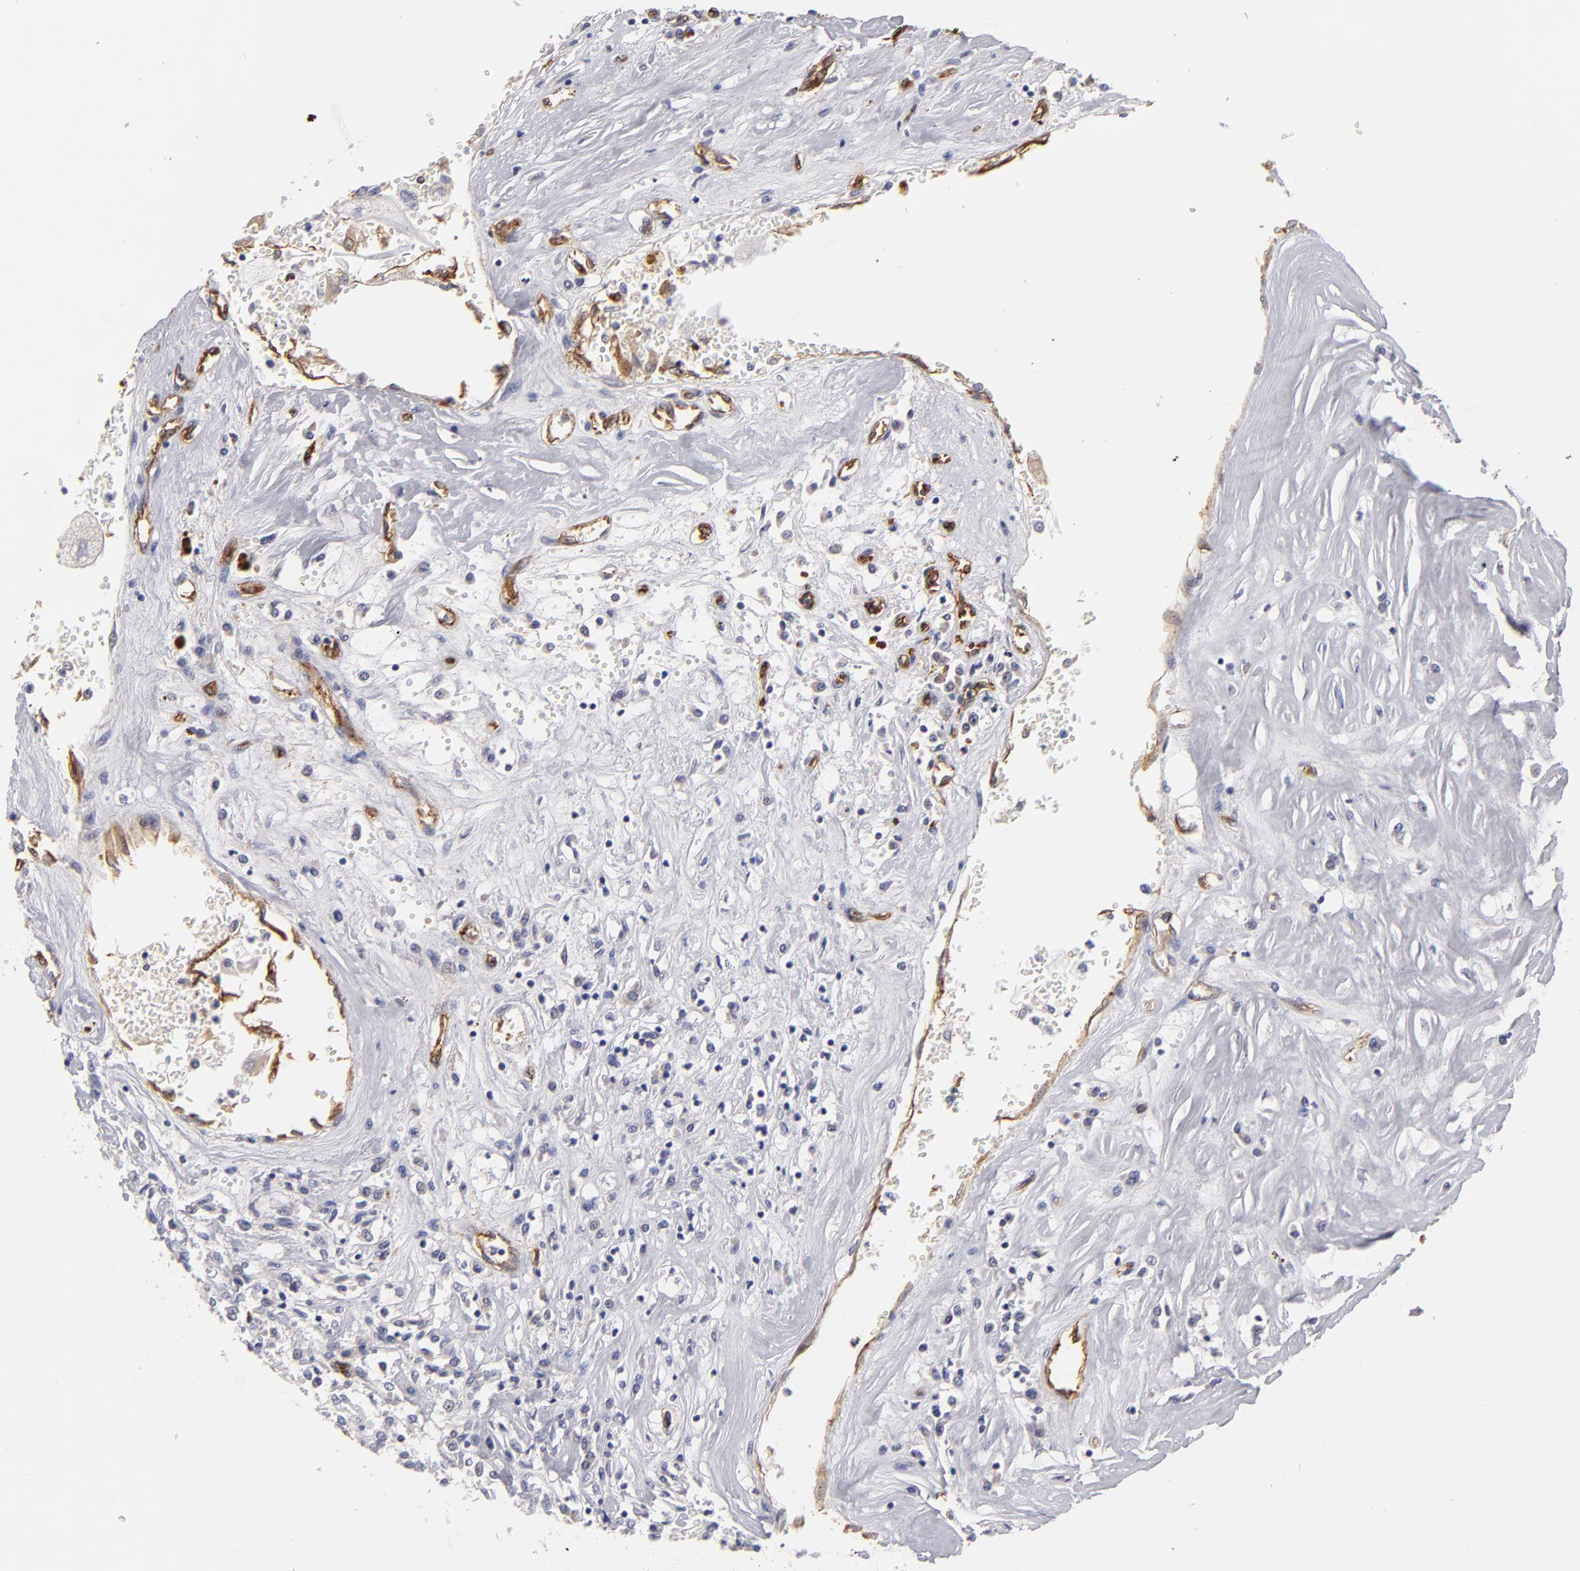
{"staining": {"intensity": "negative", "quantity": "none", "location": "none"}, "tissue": "renal cancer", "cell_type": "Tumor cells", "image_type": "cancer", "snomed": [{"axis": "morphology", "description": "Adenocarcinoma, NOS"}, {"axis": "topography", "description": "Kidney"}], "caption": "Adenocarcinoma (renal) was stained to show a protein in brown. There is no significant positivity in tumor cells. (Stains: DAB immunohistochemistry (IHC) with hematoxylin counter stain, Microscopy: brightfield microscopy at high magnification).", "gene": "PLVAP", "patient": {"sex": "male", "age": 78}}